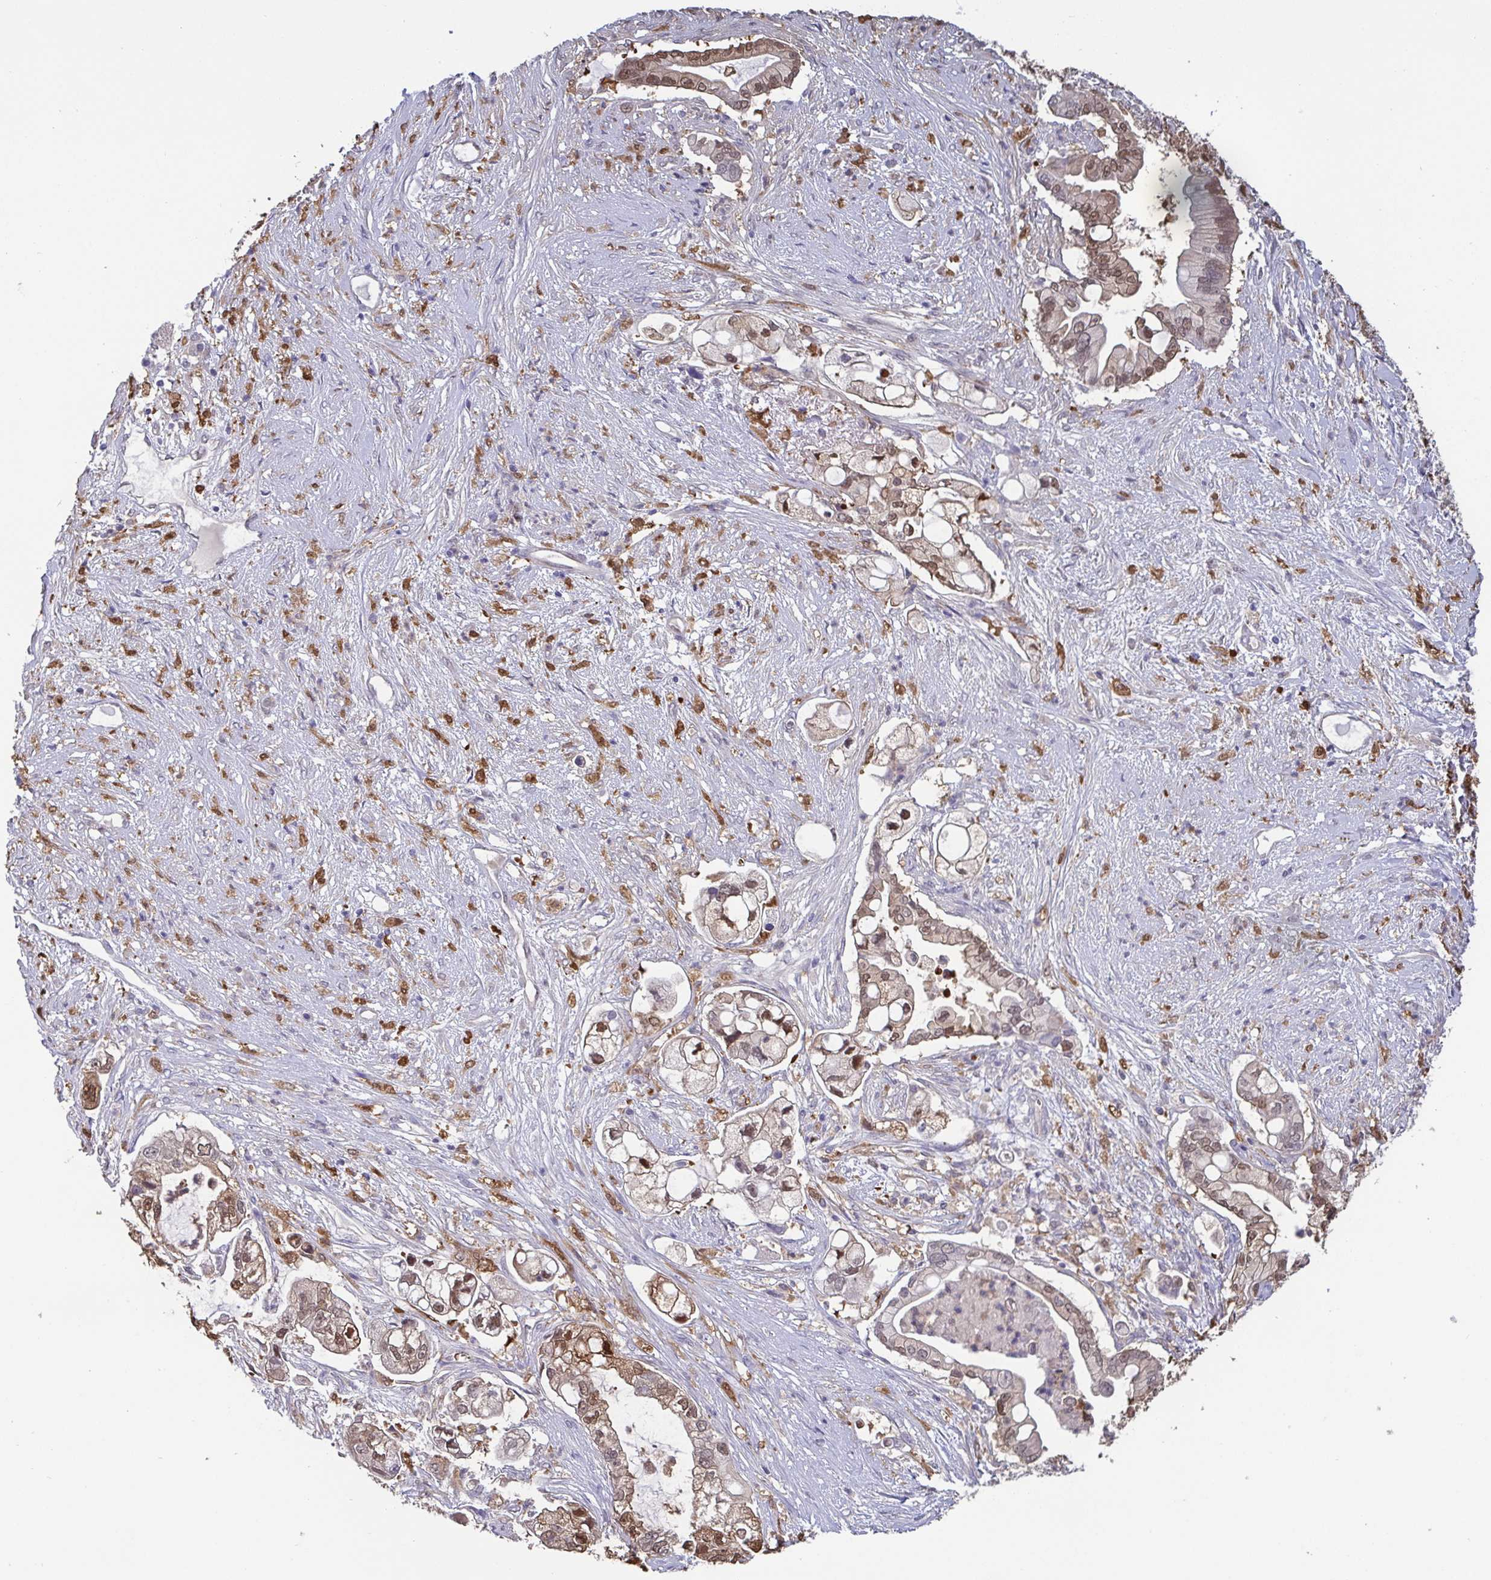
{"staining": {"intensity": "moderate", "quantity": ">75%", "location": "nuclear"}, "tissue": "pancreatic cancer", "cell_type": "Tumor cells", "image_type": "cancer", "snomed": [{"axis": "morphology", "description": "Adenocarcinoma, NOS"}, {"axis": "topography", "description": "Pancreas"}], "caption": "A brown stain shows moderate nuclear staining of a protein in human pancreatic cancer (adenocarcinoma) tumor cells.", "gene": "IDH1", "patient": {"sex": "female", "age": 69}}